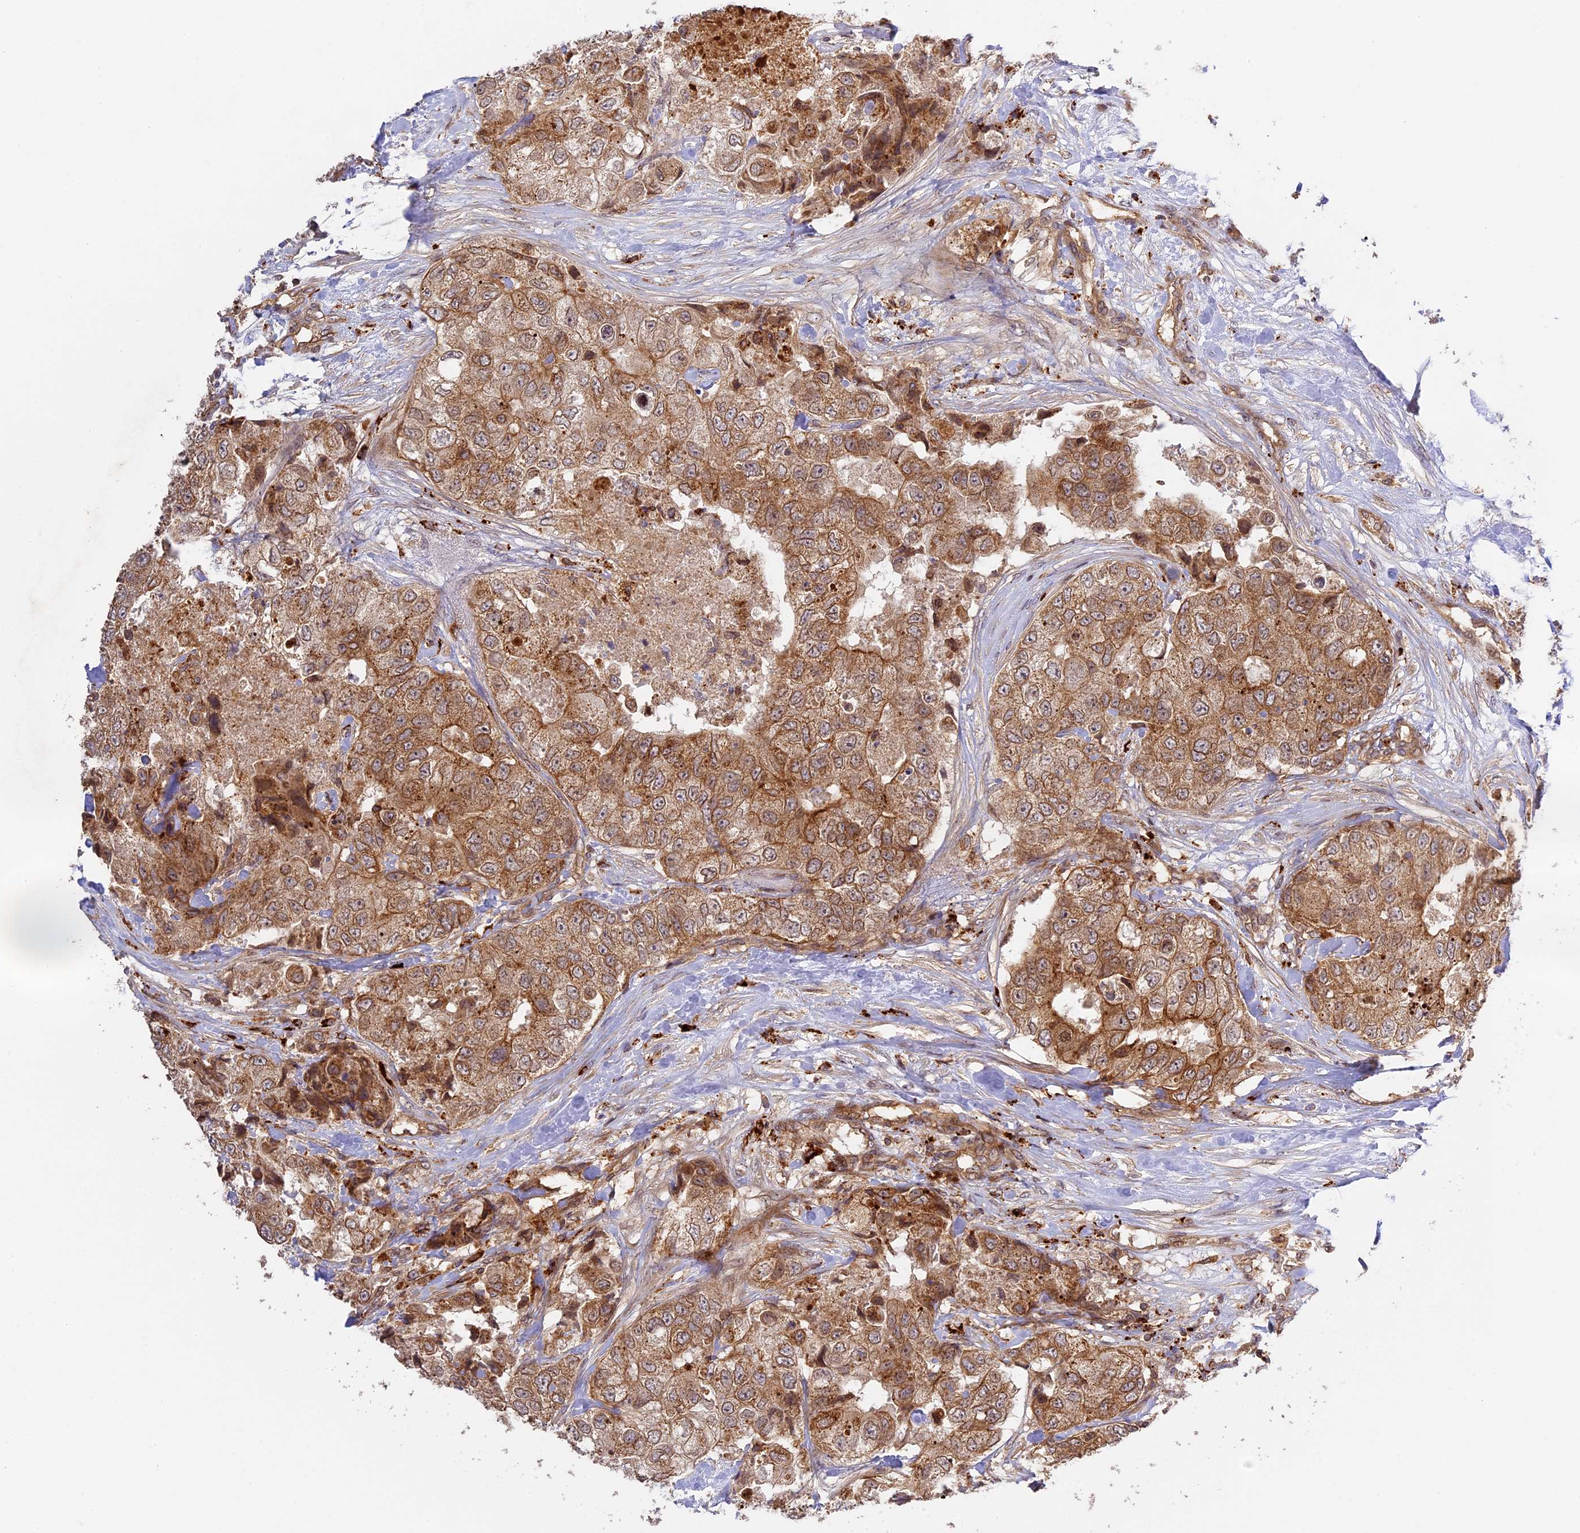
{"staining": {"intensity": "moderate", "quantity": ">75%", "location": "cytoplasmic/membranous"}, "tissue": "breast cancer", "cell_type": "Tumor cells", "image_type": "cancer", "snomed": [{"axis": "morphology", "description": "Duct carcinoma"}, {"axis": "topography", "description": "Breast"}], "caption": "Protein expression analysis of breast cancer (infiltrating ductal carcinoma) shows moderate cytoplasmic/membranous staining in approximately >75% of tumor cells.", "gene": "DGKH", "patient": {"sex": "female", "age": 62}}